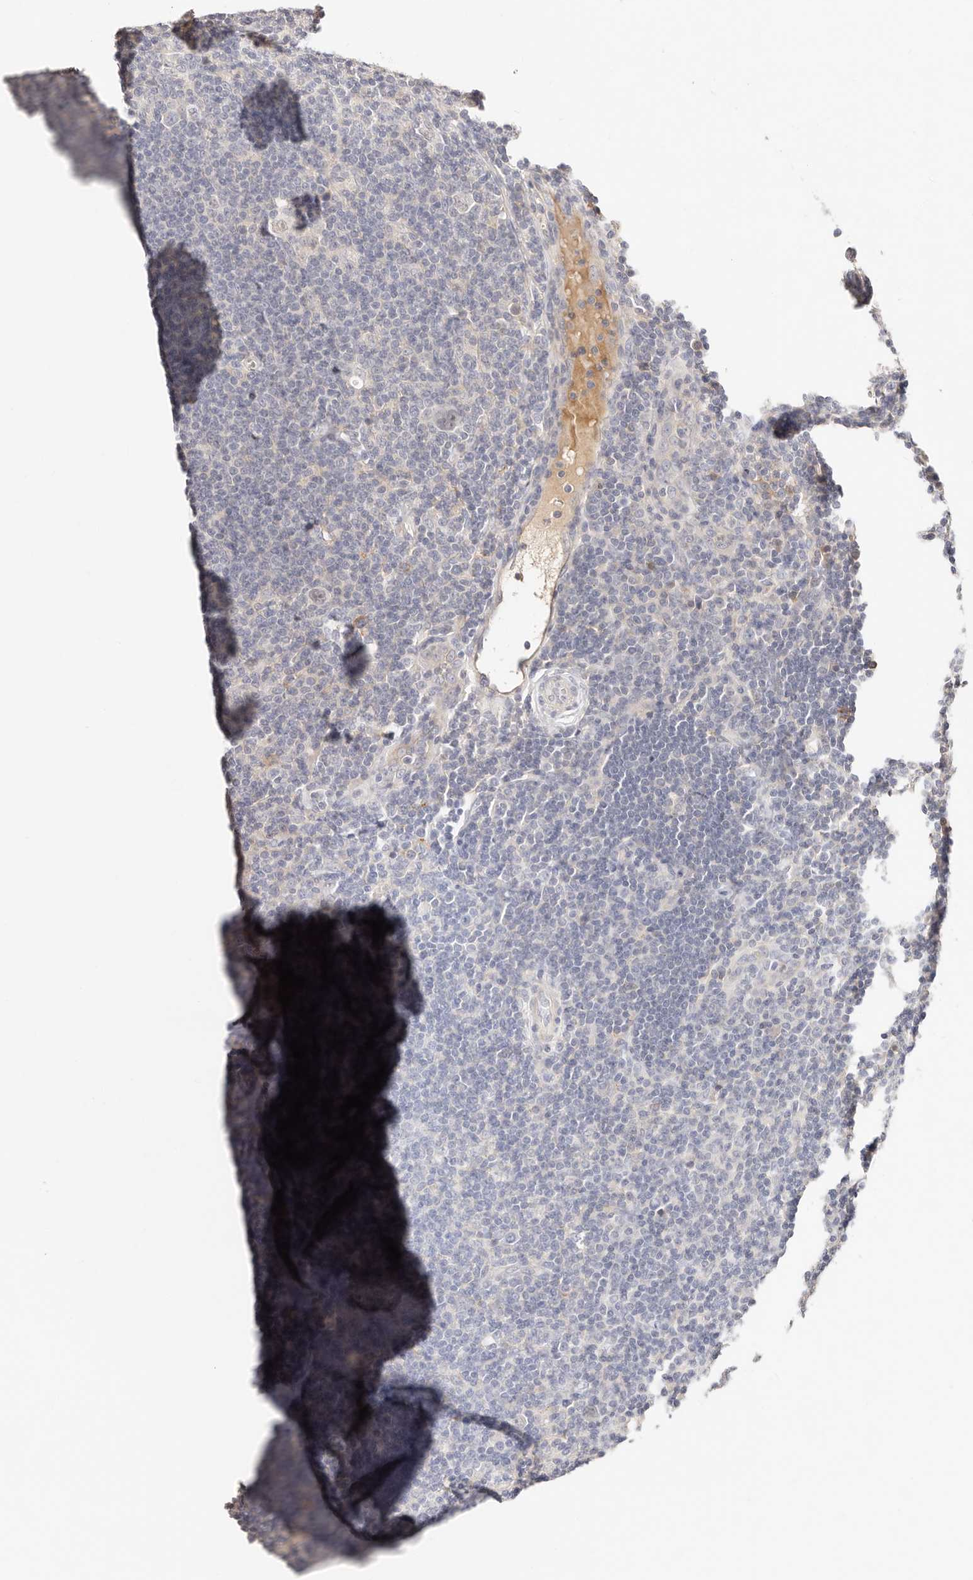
{"staining": {"intensity": "negative", "quantity": "none", "location": "none"}, "tissue": "lymphoma", "cell_type": "Tumor cells", "image_type": "cancer", "snomed": [{"axis": "morphology", "description": "Hodgkin's disease, NOS"}, {"axis": "topography", "description": "Lymph node"}], "caption": "There is no significant positivity in tumor cells of lymphoma.", "gene": "CXADR", "patient": {"sex": "female", "age": 57}}